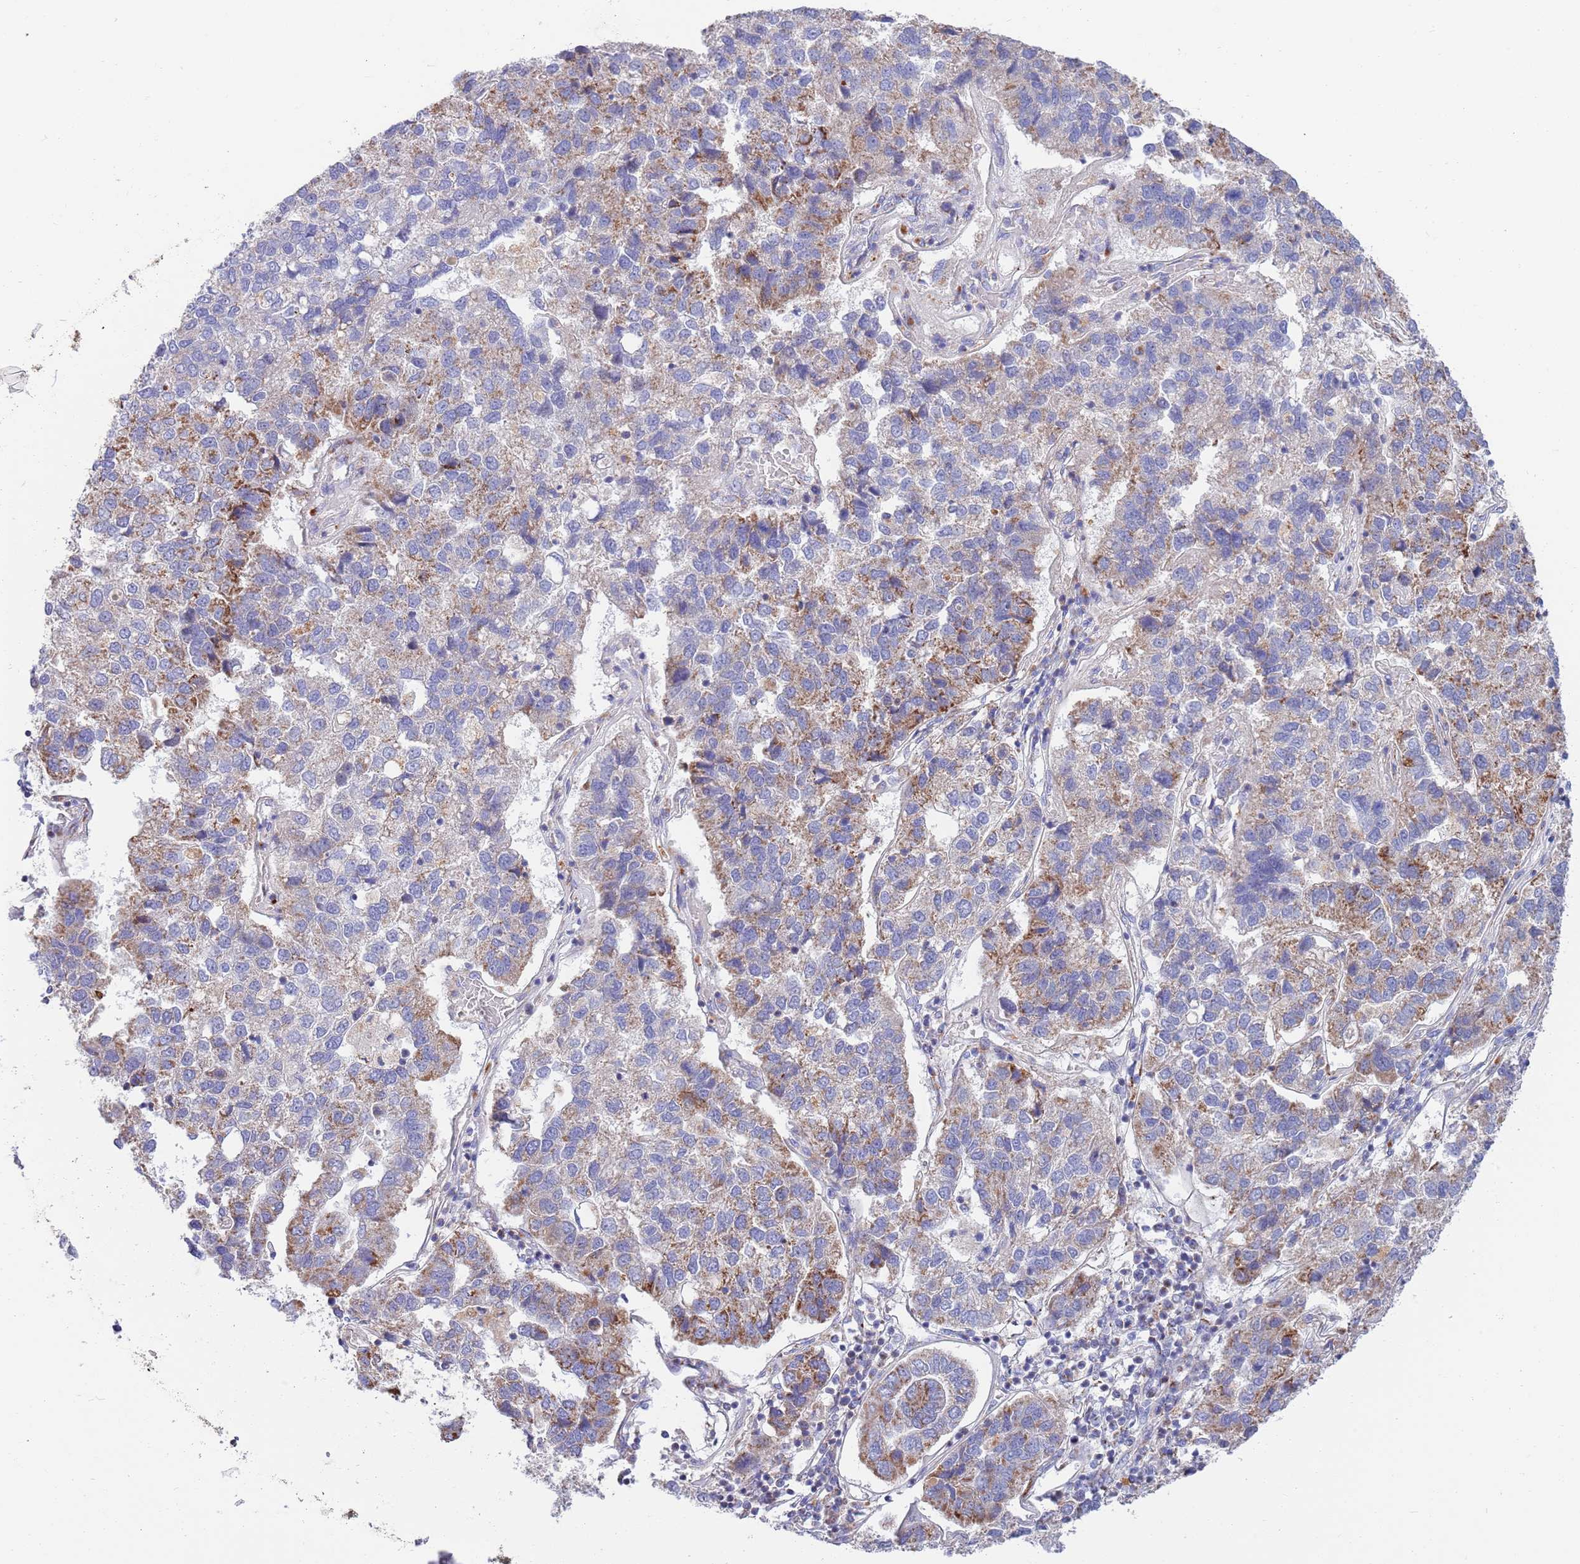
{"staining": {"intensity": "moderate", "quantity": "25%-75%", "location": "cytoplasmic/membranous"}, "tissue": "pancreatic cancer", "cell_type": "Tumor cells", "image_type": "cancer", "snomed": [{"axis": "morphology", "description": "Adenocarcinoma, NOS"}, {"axis": "topography", "description": "Pancreas"}], "caption": "Tumor cells display moderate cytoplasmic/membranous positivity in about 25%-75% of cells in pancreatic adenocarcinoma.", "gene": "EMC8", "patient": {"sex": "female", "age": 61}}